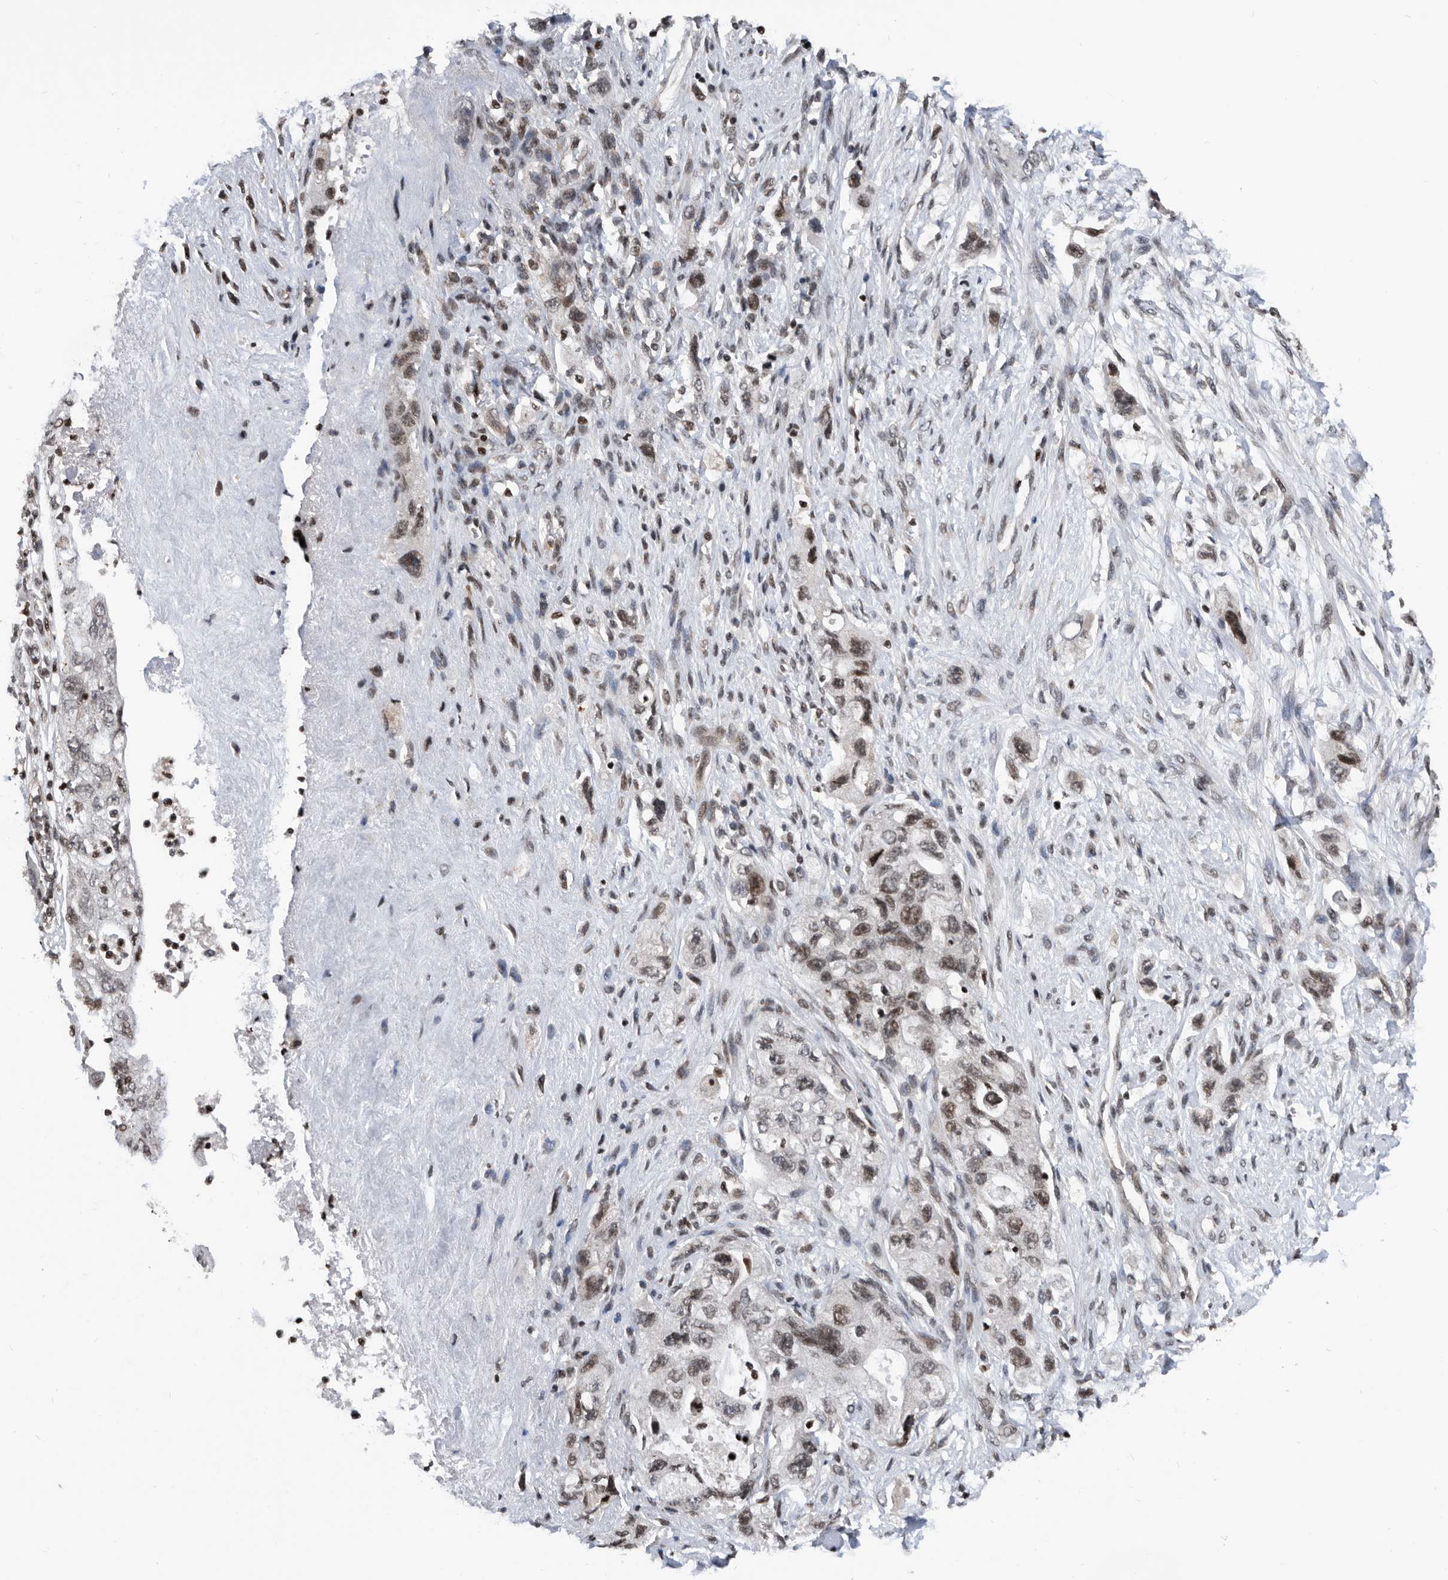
{"staining": {"intensity": "moderate", "quantity": ">75%", "location": "nuclear"}, "tissue": "pancreatic cancer", "cell_type": "Tumor cells", "image_type": "cancer", "snomed": [{"axis": "morphology", "description": "Adenocarcinoma, NOS"}, {"axis": "topography", "description": "Pancreas"}], "caption": "High-magnification brightfield microscopy of pancreatic cancer stained with DAB (brown) and counterstained with hematoxylin (blue). tumor cells exhibit moderate nuclear expression is identified in about>75% of cells.", "gene": "SNRNP48", "patient": {"sex": "female", "age": 73}}